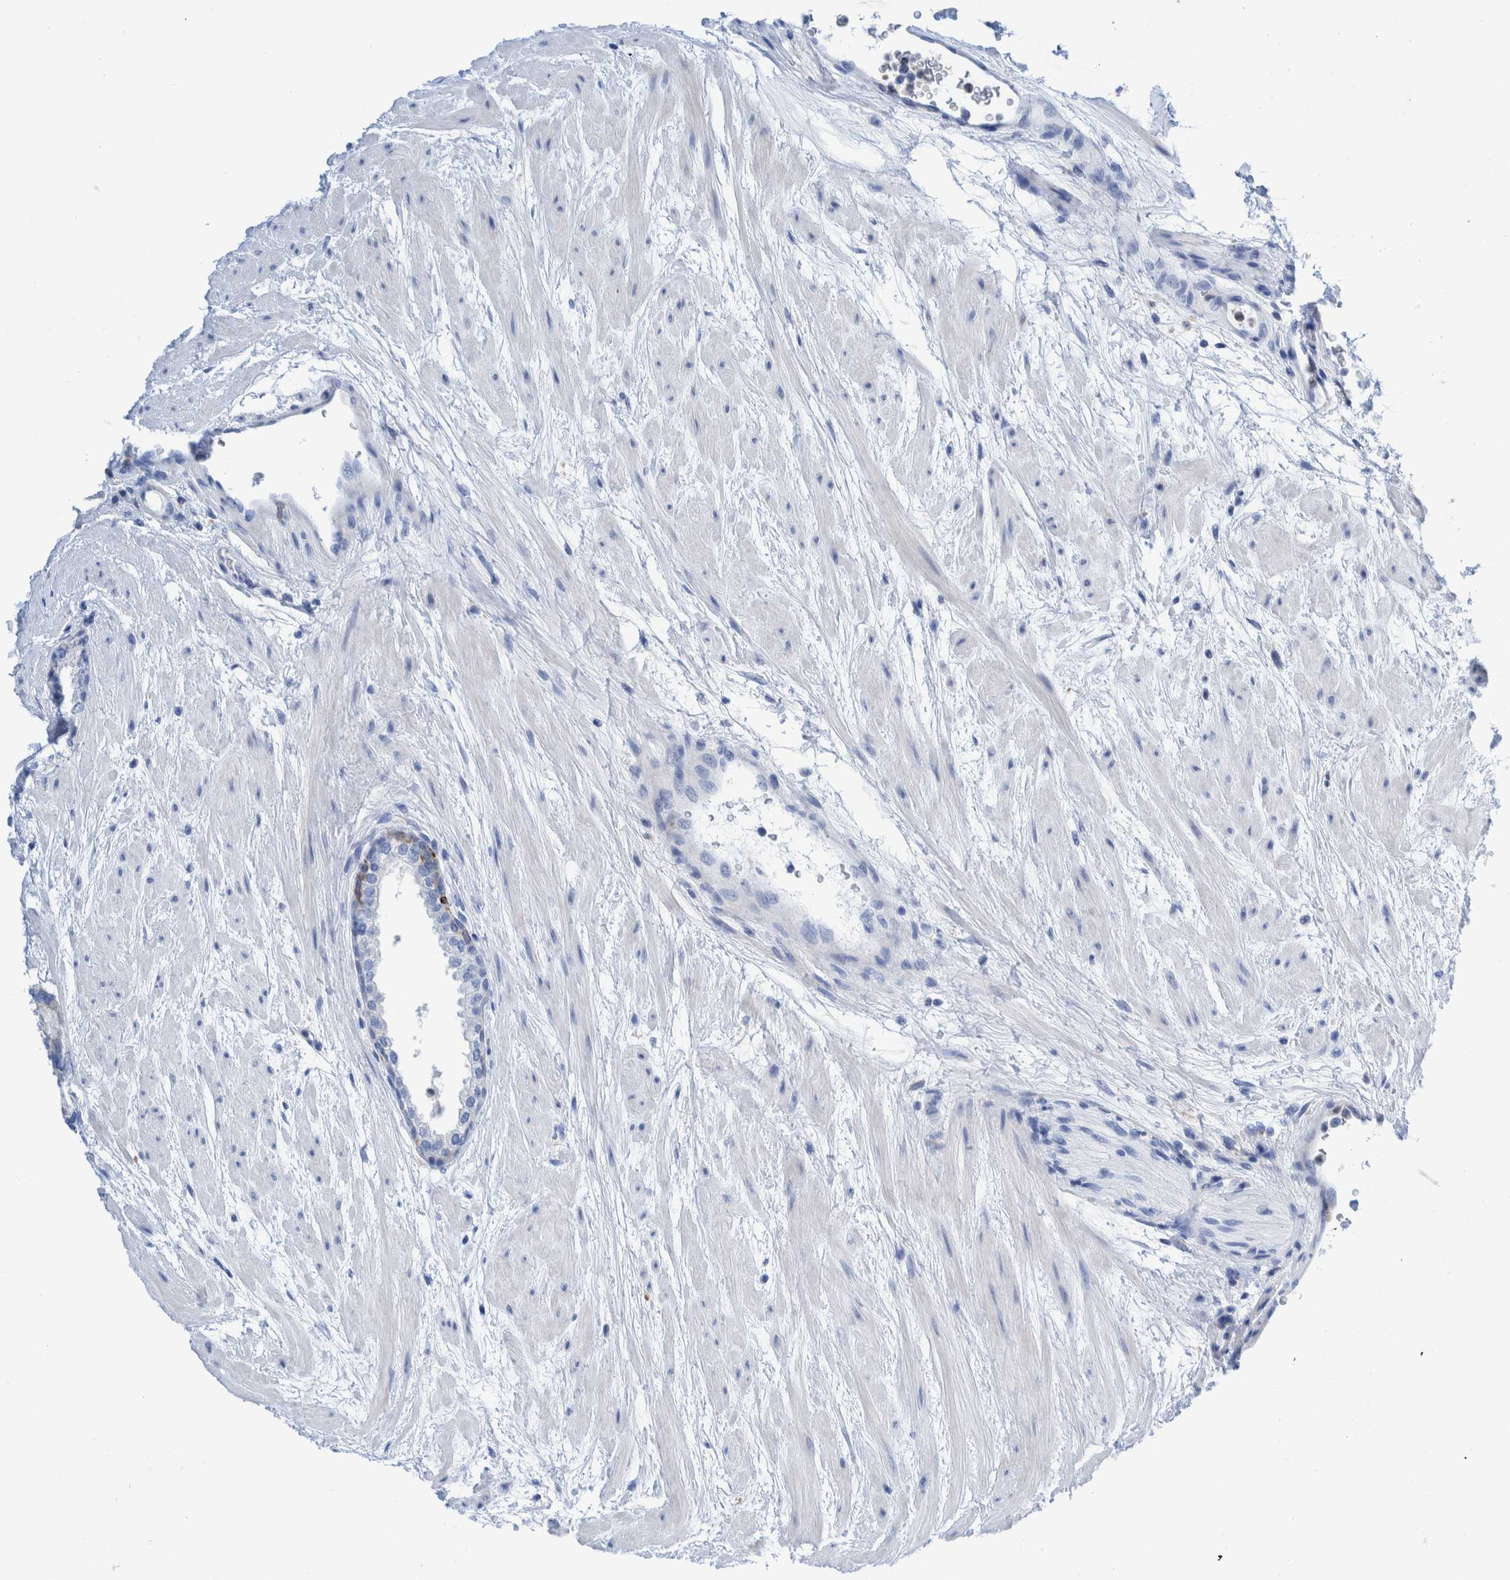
{"staining": {"intensity": "negative", "quantity": "none", "location": "none"}, "tissue": "prostate cancer", "cell_type": "Tumor cells", "image_type": "cancer", "snomed": [{"axis": "morphology", "description": "Adenocarcinoma, High grade"}, {"axis": "topography", "description": "Prostate"}], "caption": "This is an immunohistochemistry image of prostate adenocarcinoma (high-grade). There is no expression in tumor cells.", "gene": "KRT14", "patient": {"sex": "male", "age": 55}}